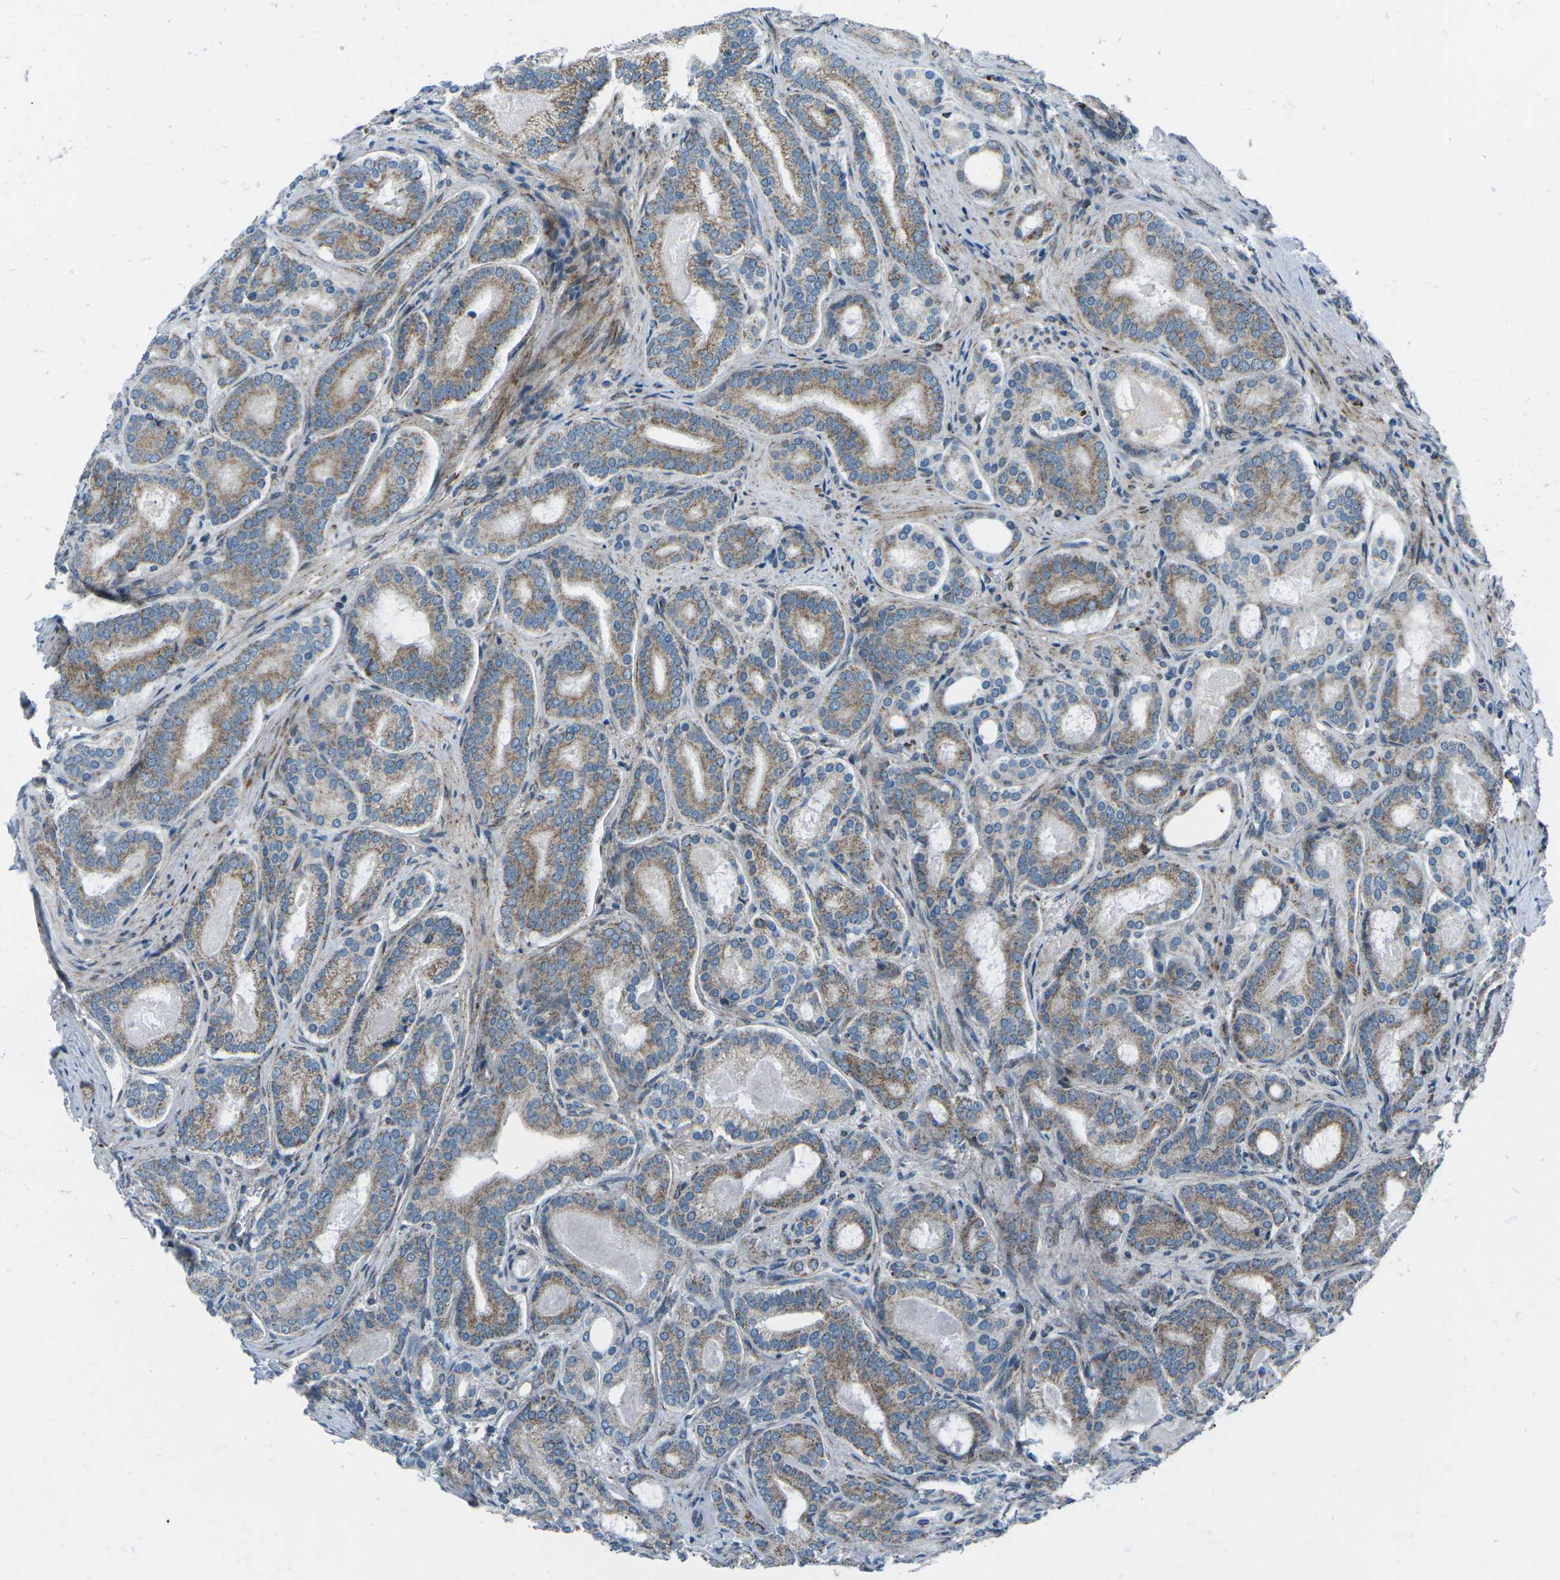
{"staining": {"intensity": "moderate", "quantity": ">75%", "location": "cytoplasmic/membranous"}, "tissue": "prostate cancer", "cell_type": "Tumor cells", "image_type": "cancer", "snomed": [{"axis": "morphology", "description": "Adenocarcinoma, High grade"}, {"axis": "topography", "description": "Prostate"}], "caption": "Immunohistochemical staining of human prostate cancer (high-grade adenocarcinoma) exhibits moderate cytoplasmic/membranous protein staining in approximately >75% of tumor cells. (DAB (3,3'-diaminobenzidine) IHC with brightfield microscopy, high magnification).", "gene": "RFESD", "patient": {"sex": "male", "age": 60}}